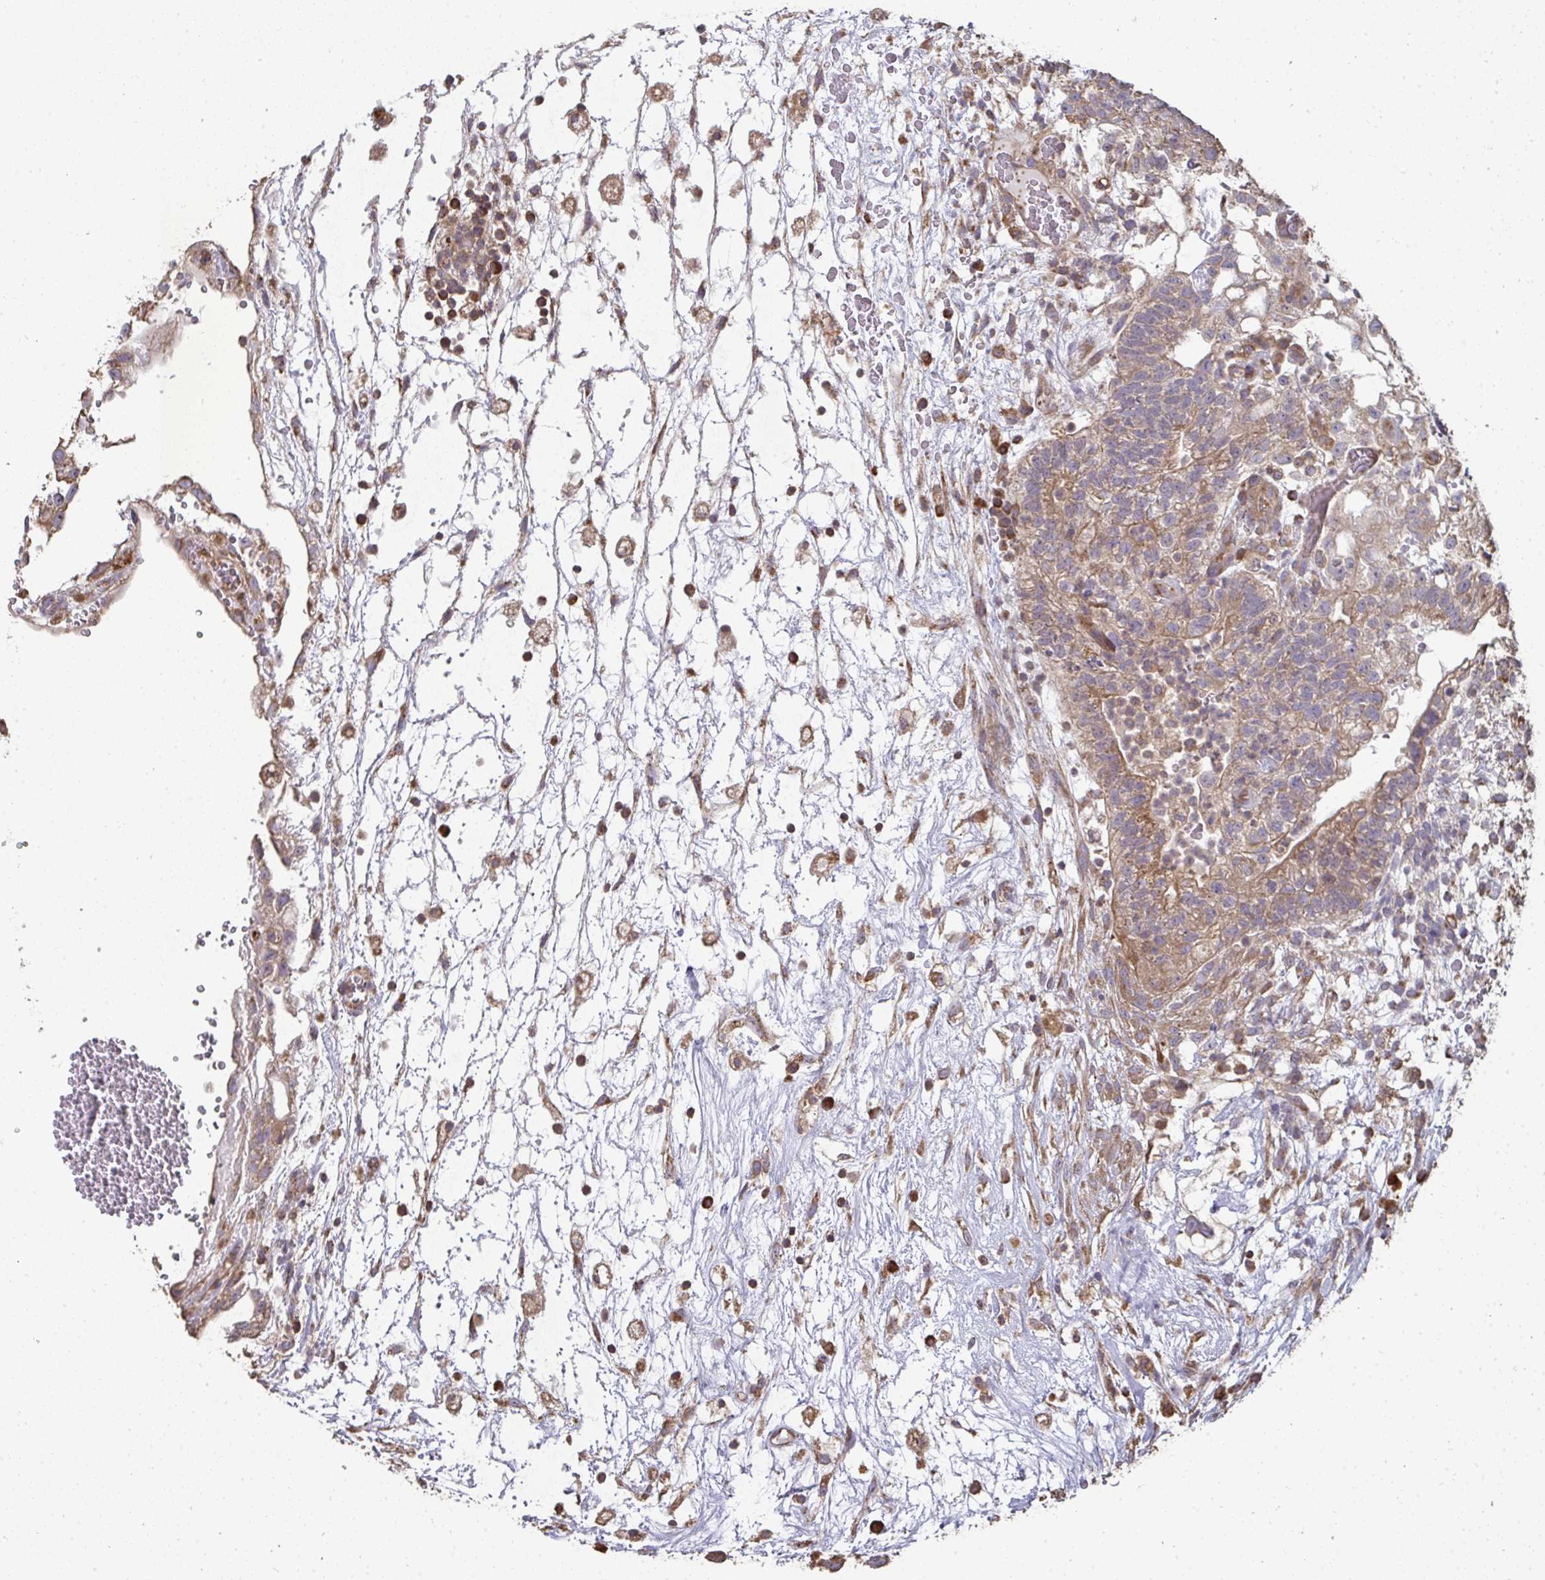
{"staining": {"intensity": "moderate", "quantity": ">75%", "location": "cytoplasmic/membranous"}, "tissue": "testis cancer", "cell_type": "Tumor cells", "image_type": "cancer", "snomed": [{"axis": "morphology", "description": "Normal tissue, NOS"}, {"axis": "morphology", "description": "Carcinoma, Embryonal, NOS"}, {"axis": "topography", "description": "Testis"}], "caption": "An image of testis embryonal carcinoma stained for a protein displays moderate cytoplasmic/membranous brown staining in tumor cells. Nuclei are stained in blue.", "gene": "ZFYVE28", "patient": {"sex": "male", "age": 32}}